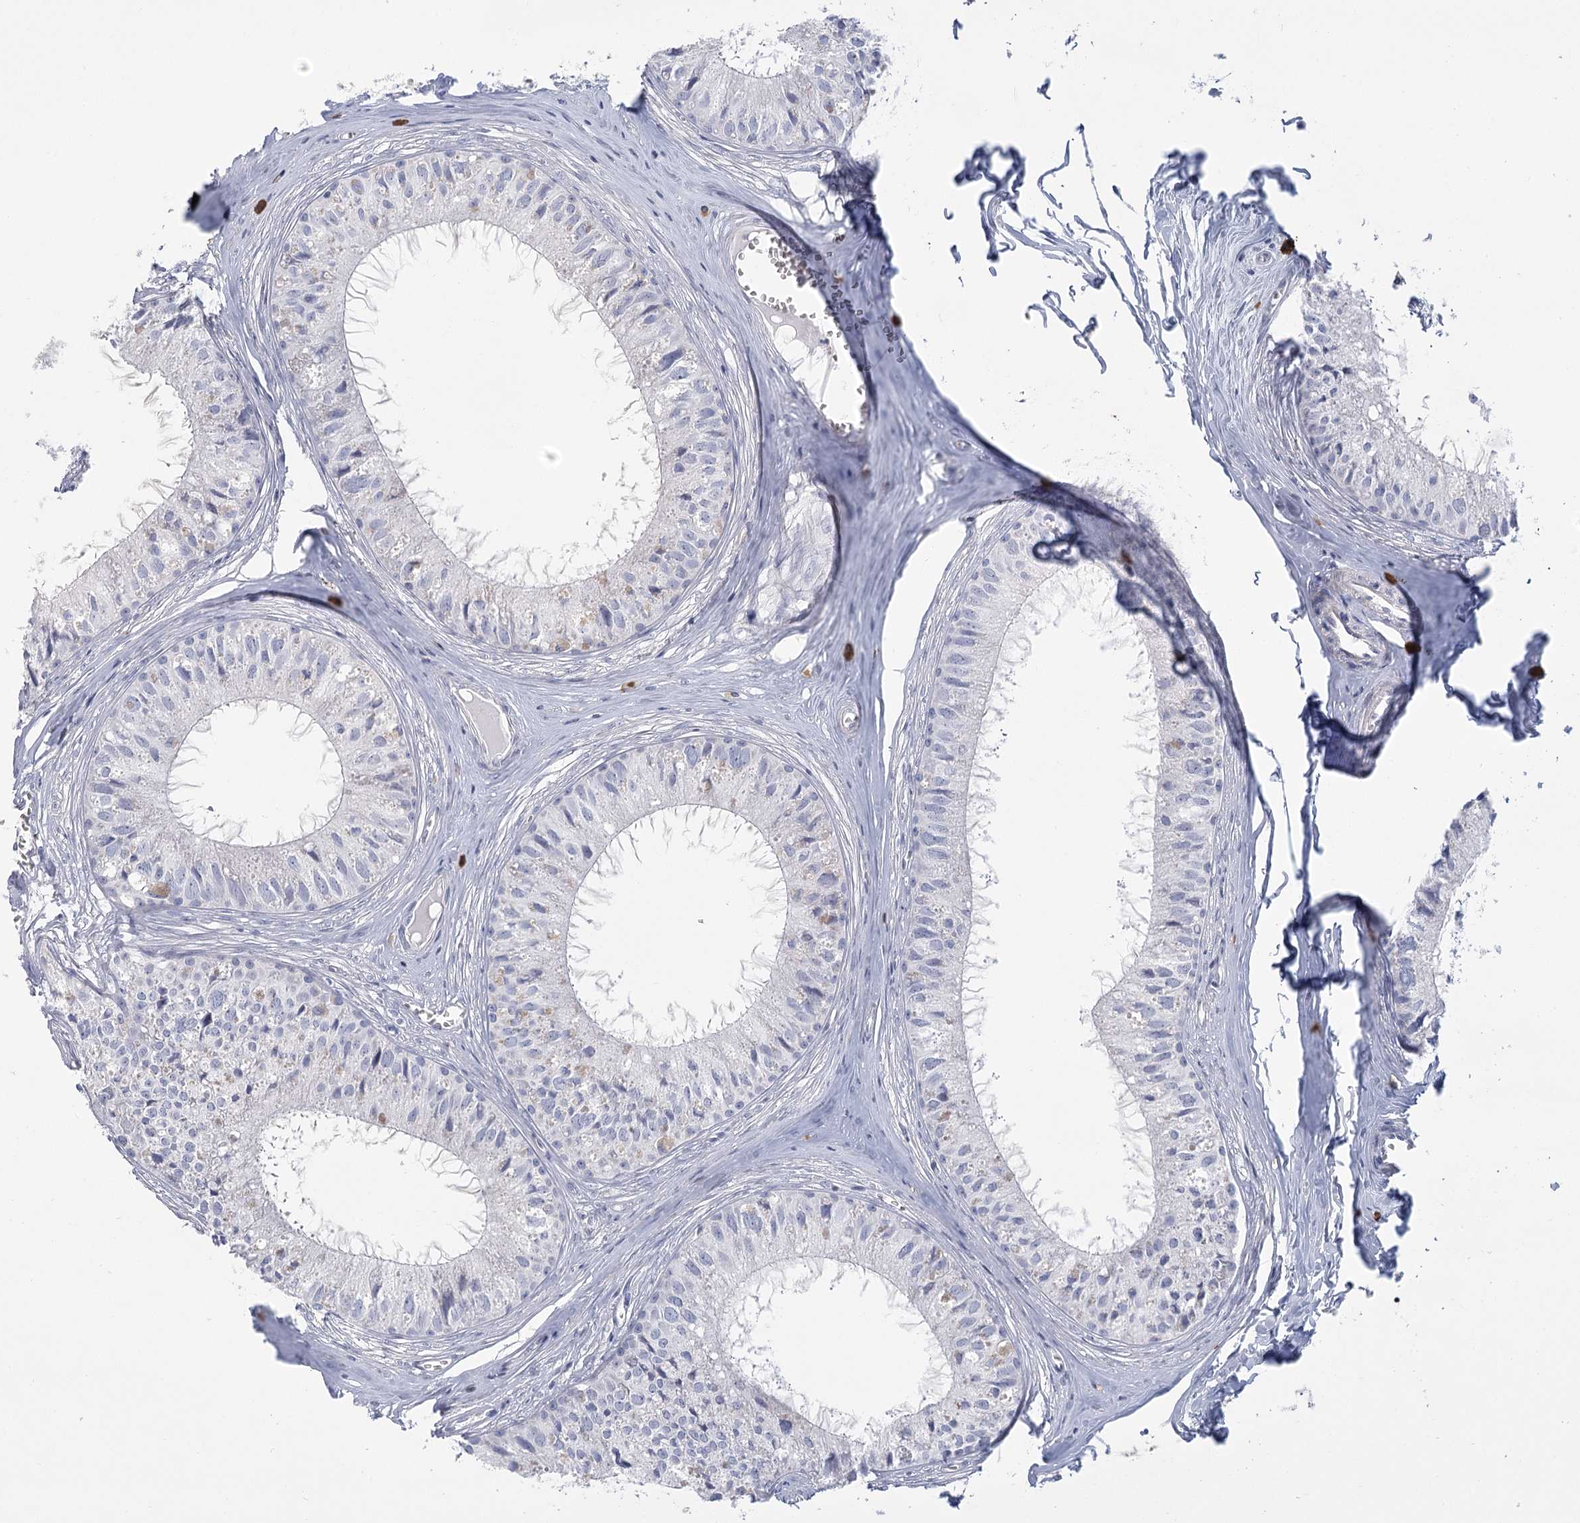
{"staining": {"intensity": "negative", "quantity": "none", "location": "none"}, "tissue": "epididymis", "cell_type": "Glandular cells", "image_type": "normal", "snomed": [{"axis": "morphology", "description": "Normal tissue, NOS"}, {"axis": "topography", "description": "Epididymis"}], "caption": "Human epididymis stained for a protein using IHC demonstrates no staining in glandular cells.", "gene": "FAM76B", "patient": {"sex": "male", "age": 36}}